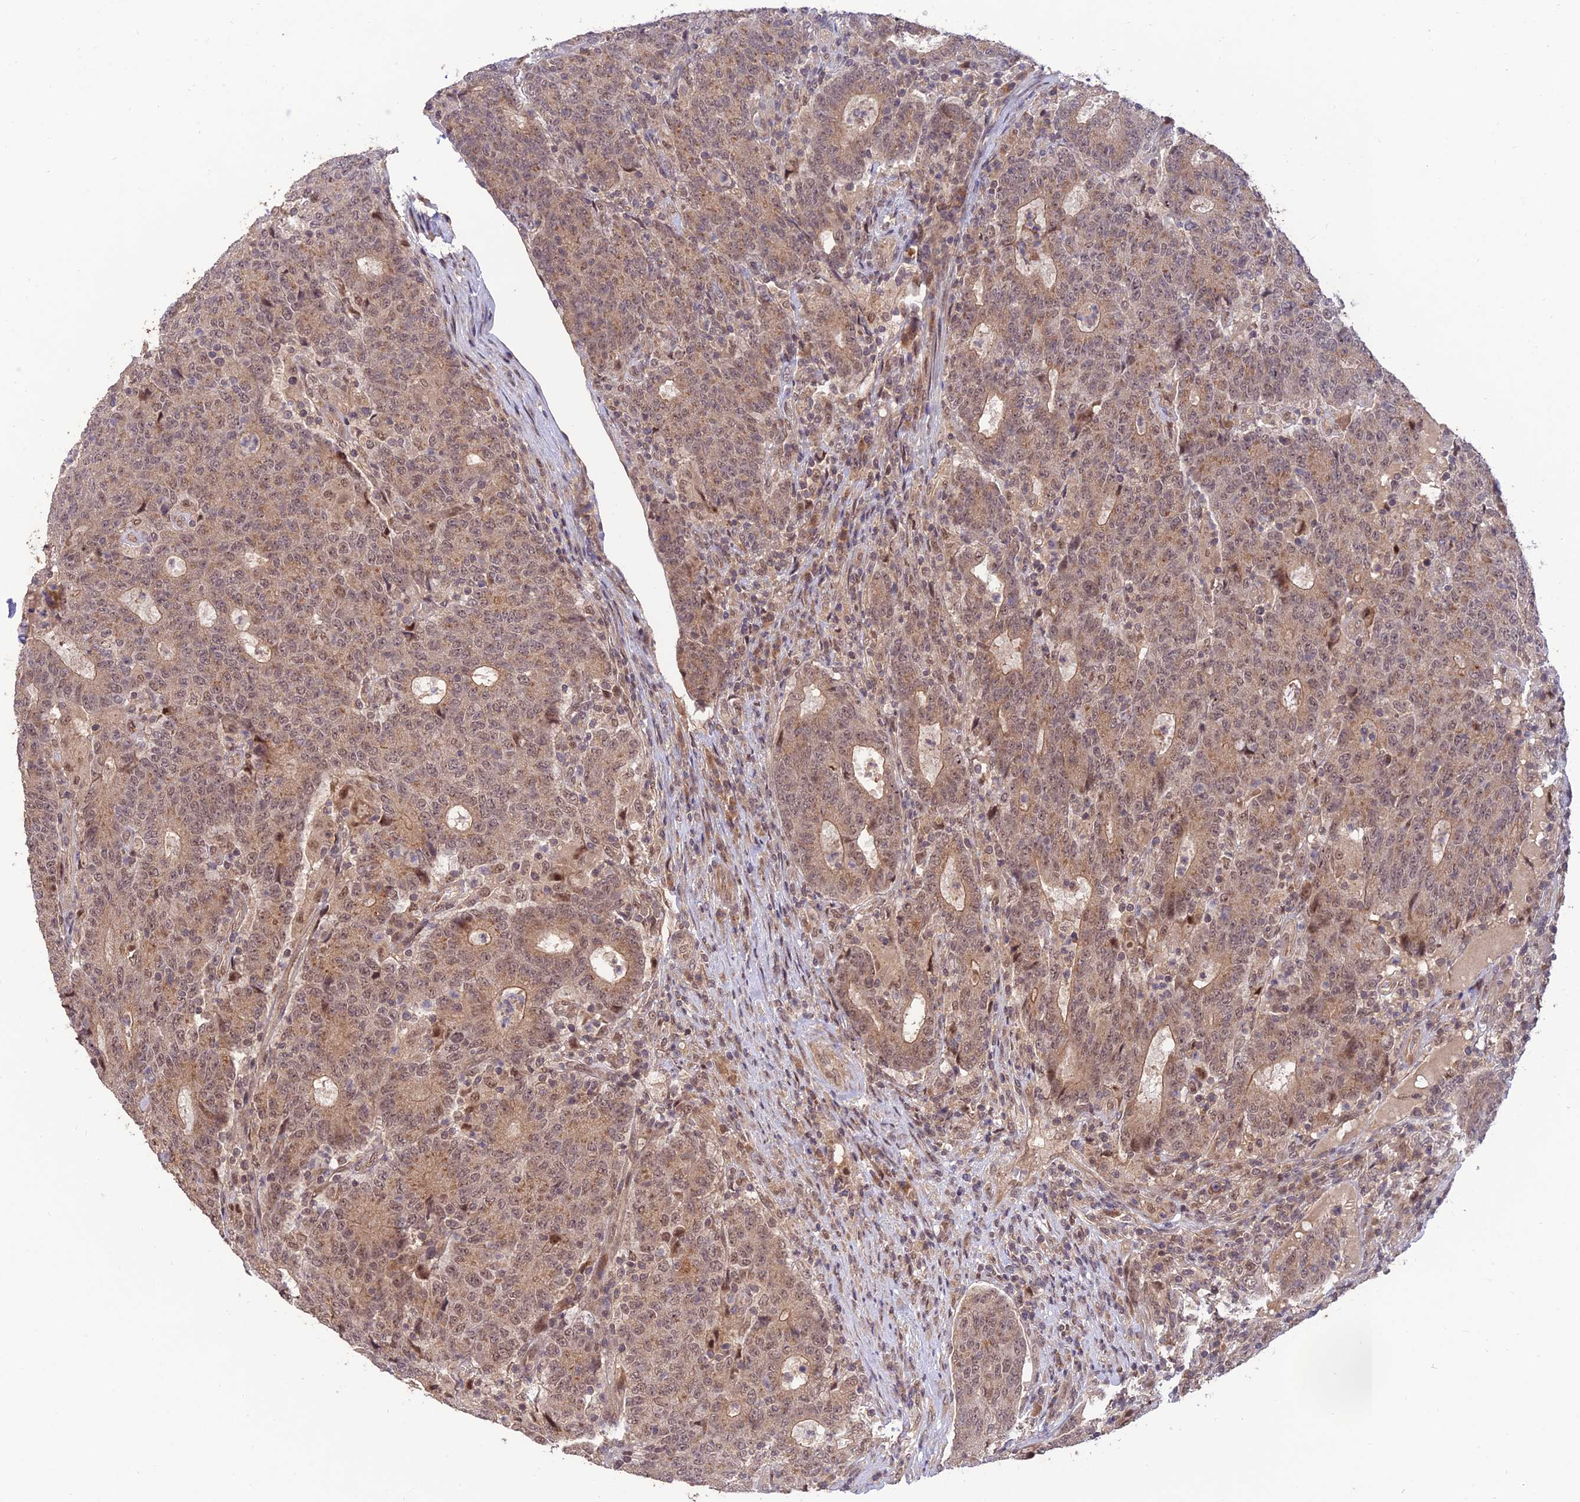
{"staining": {"intensity": "weak", "quantity": ">75%", "location": "cytoplasmic/membranous"}, "tissue": "colorectal cancer", "cell_type": "Tumor cells", "image_type": "cancer", "snomed": [{"axis": "morphology", "description": "Adenocarcinoma, NOS"}, {"axis": "topography", "description": "Colon"}], "caption": "This histopathology image demonstrates colorectal adenocarcinoma stained with immunohistochemistry to label a protein in brown. The cytoplasmic/membranous of tumor cells show weak positivity for the protein. Nuclei are counter-stained blue.", "gene": "REV1", "patient": {"sex": "female", "age": 75}}